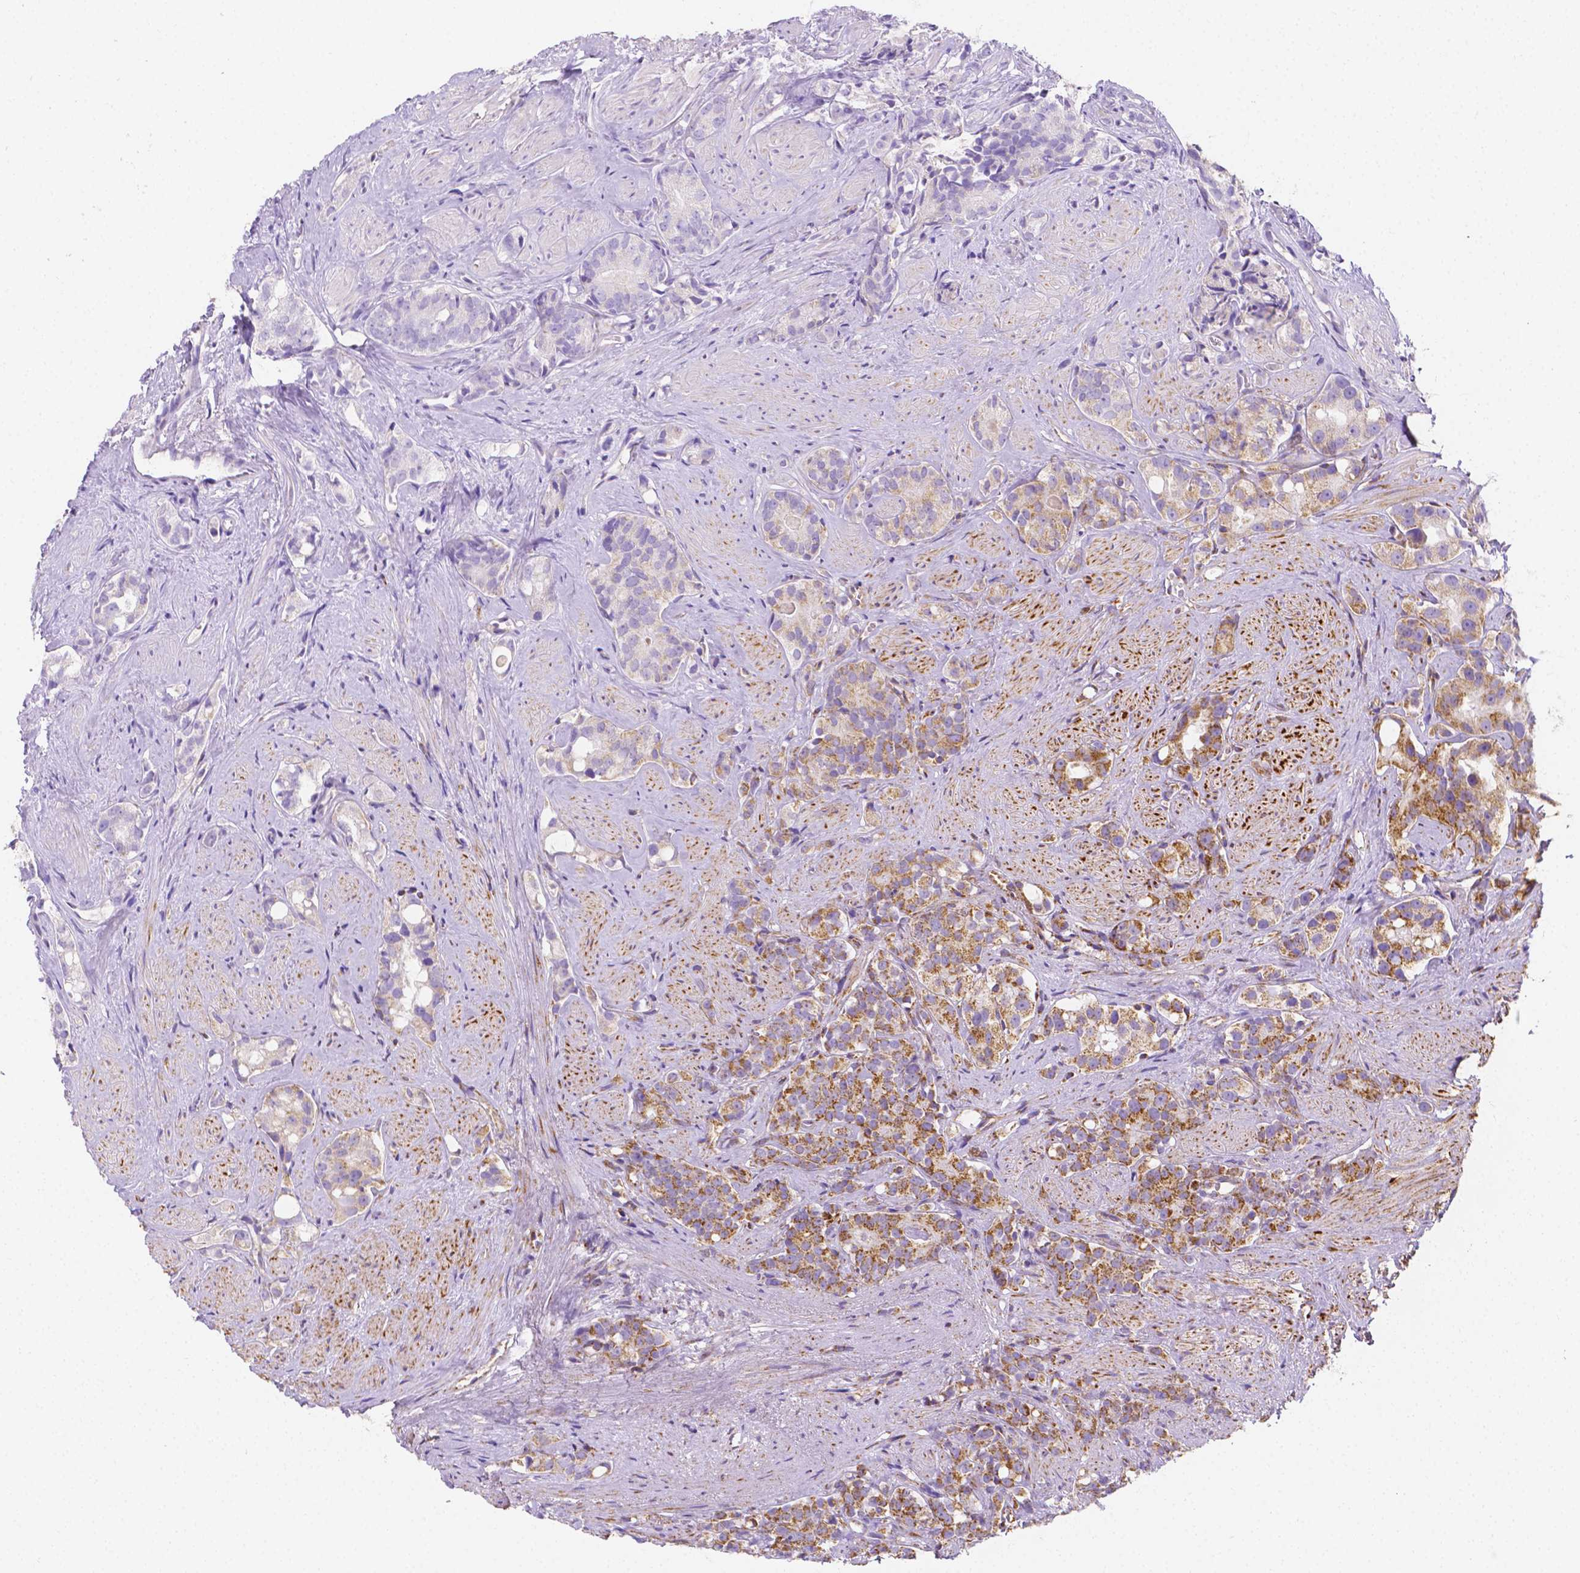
{"staining": {"intensity": "moderate", "quantity": ">75%", "location": "cytoplasmic/membranous"}, "tissue": "prostate cancer", "cell_type": "Tumor cells", "image_type": "cancer", "snomed": [{"axis": "morphology", "description": "Adenocarcinoma, High grade"}, {"axis": "topography", "description": "Prostate"}], "caption": "Brown immunohistochemical staining in prostate cancer shows moderate cytoplasmic/membranous staining in approximately >75% of tumor cells. The staining was performed using DAB, with brown indicating positive protein expression. Nuclei are stained blue with hematoxylin.", "gene": "SGTB", "patient": {"sex": "male", "age": 75}}